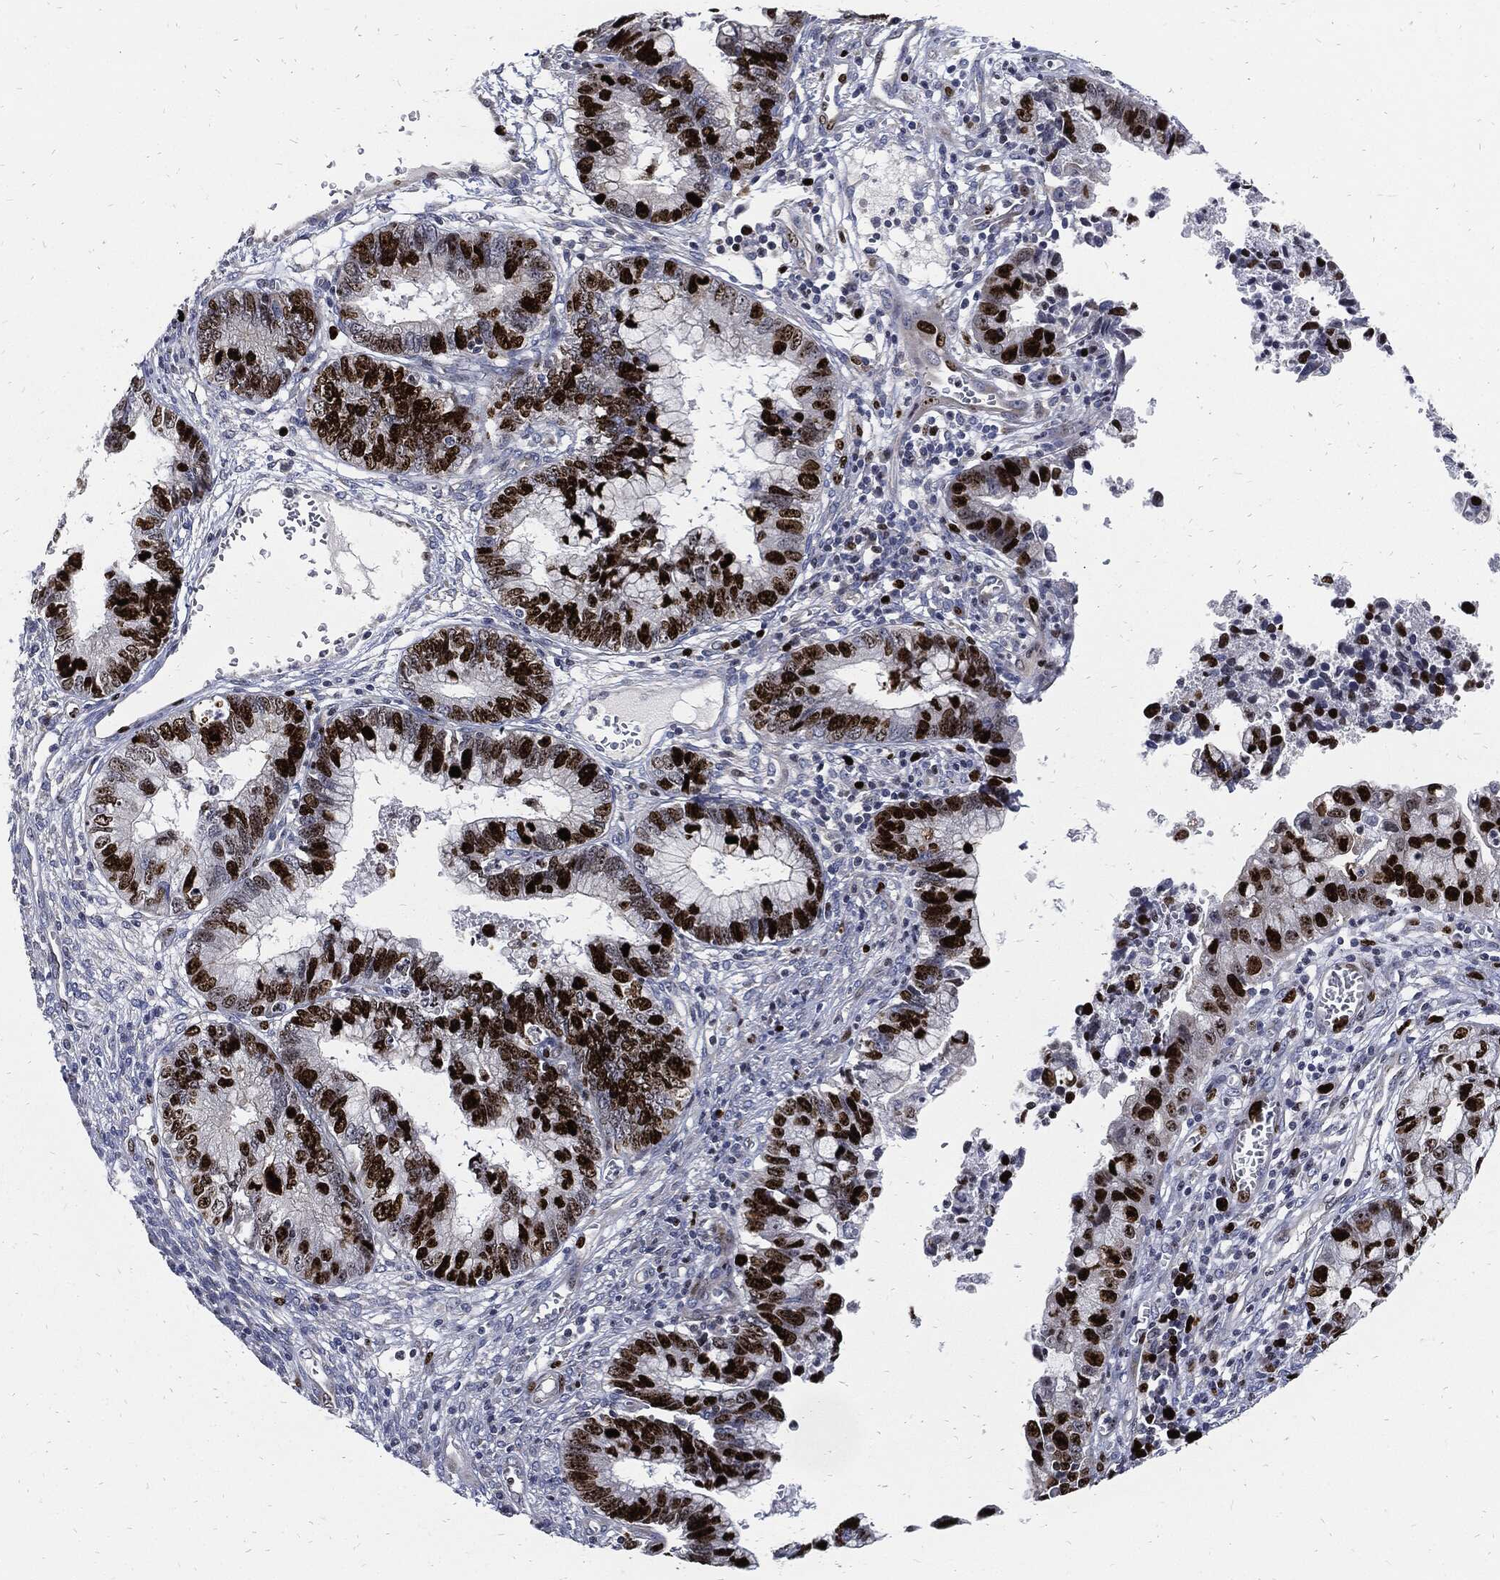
{"staining": {"intensity": "strong", "quantity": ">75%", "location": "nuclear"}, "tissue": "cervical cancer", "cell_type": "Tumor cells", "image_type": "cancer", "snomed": [{"axis": "morphology", "description": "Adenocarcinoma, NOS"}, {"axis": "topography", "description": "Cervix"}], "caption": "Cervical adenocarcinoma was stained to show a protein in brown. There is high levels of strong nuclear expression in about >75% of tumor cells.", "gene": "MKI67", "patient": {"sex": "female", "age": 44}}